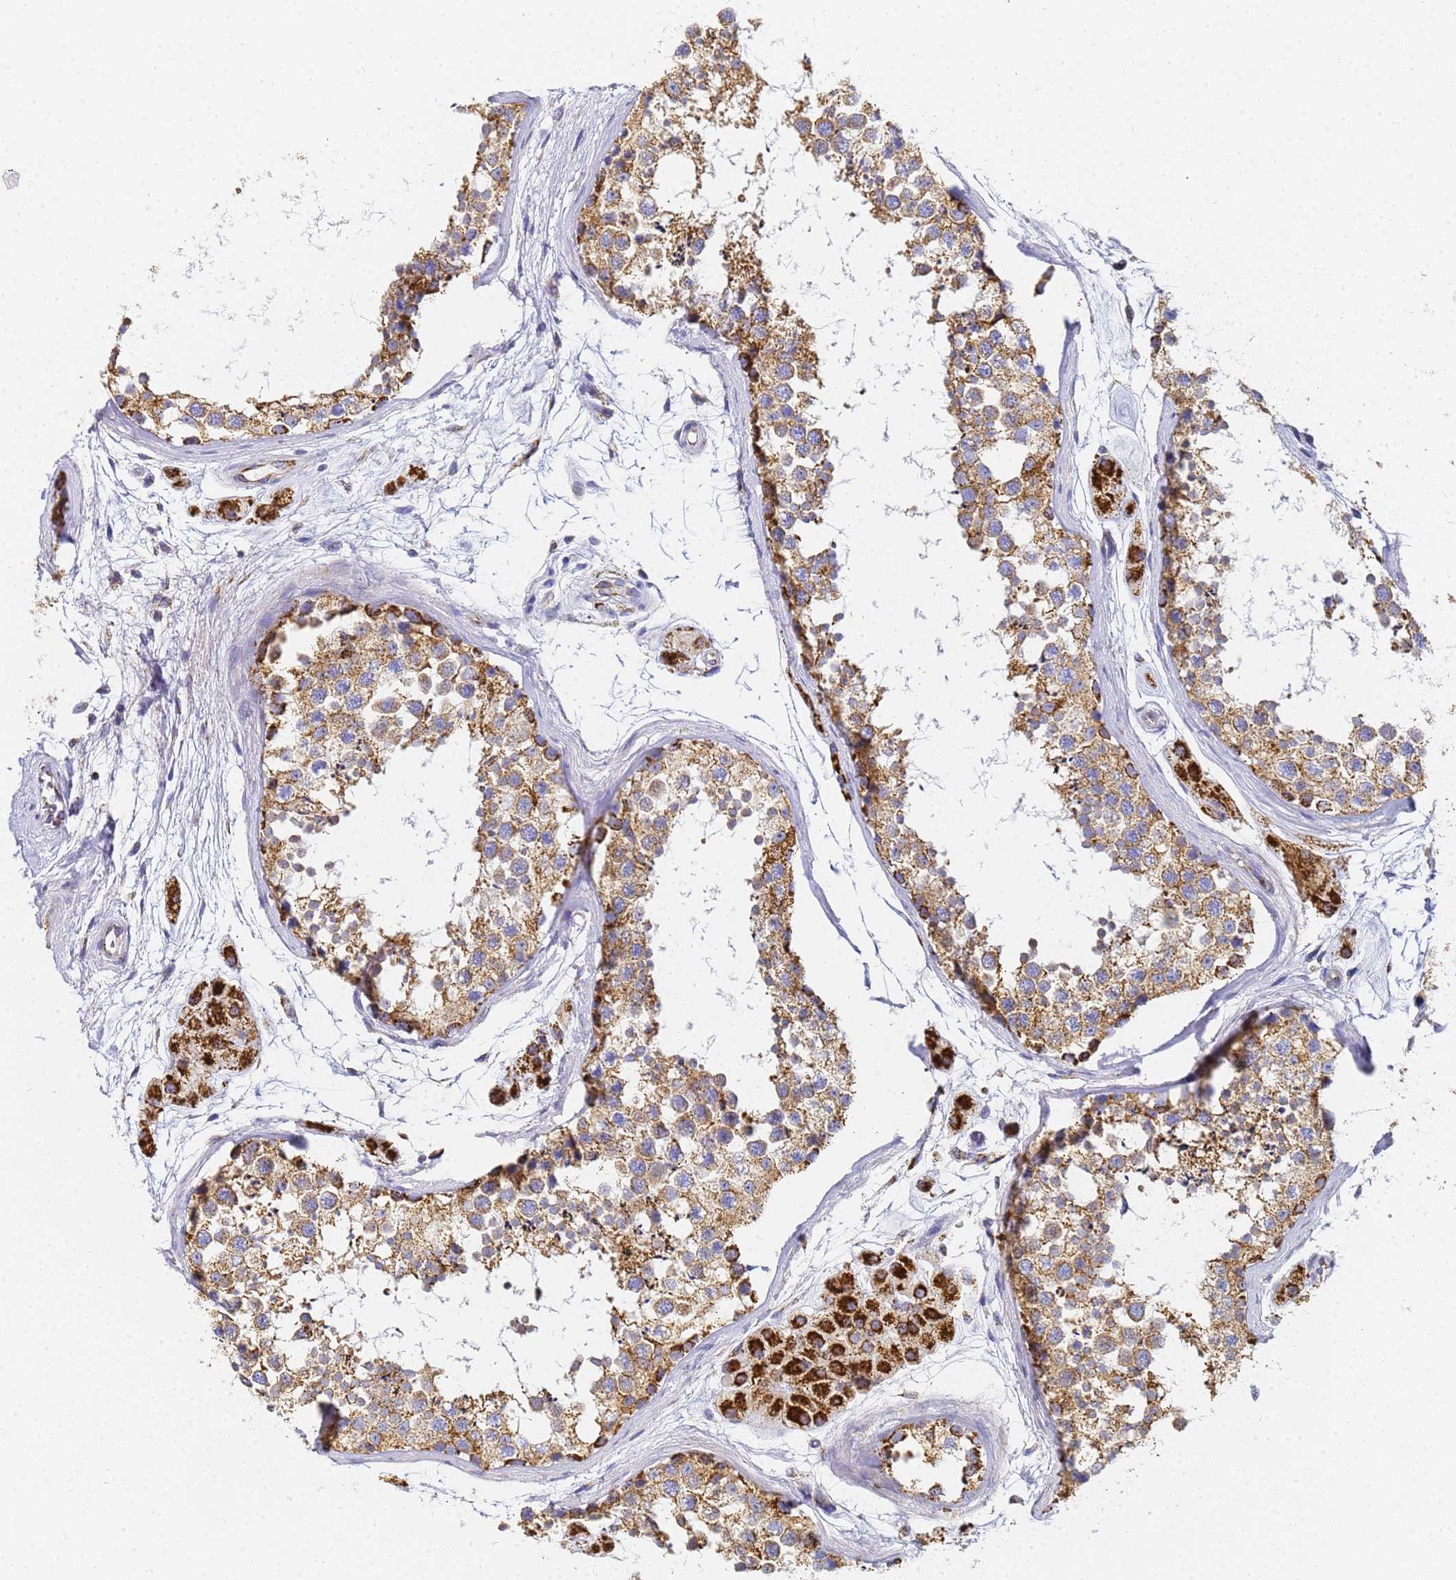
{"staining": {"intensity": "moderate", "quantity": ">75%", "location": "cytoplasmic/membranous"}, "tissue": "testis", "cell_type": "Cells in seminiferous ducts", "image_type": "normal", "snomed": [{"axis": "morphology", "description": "Normal tissue, NOS"}, {"axis": "topography", "description": "Testis"}], "caption": "Testis was stained to show a protein in brown. There is medium levels of moderate cytoplasmic/membranous positivity in approximately >75% of cells in seminiferous ducts. The staining is performed using DAB (3,3'-diaminobenzidine) brown chromogen to label protein expression. The nuclei are counter-stained blue using hematoxylin.", "gene": "CNIH4", "patient": {"sex": "male", "age": 56}}